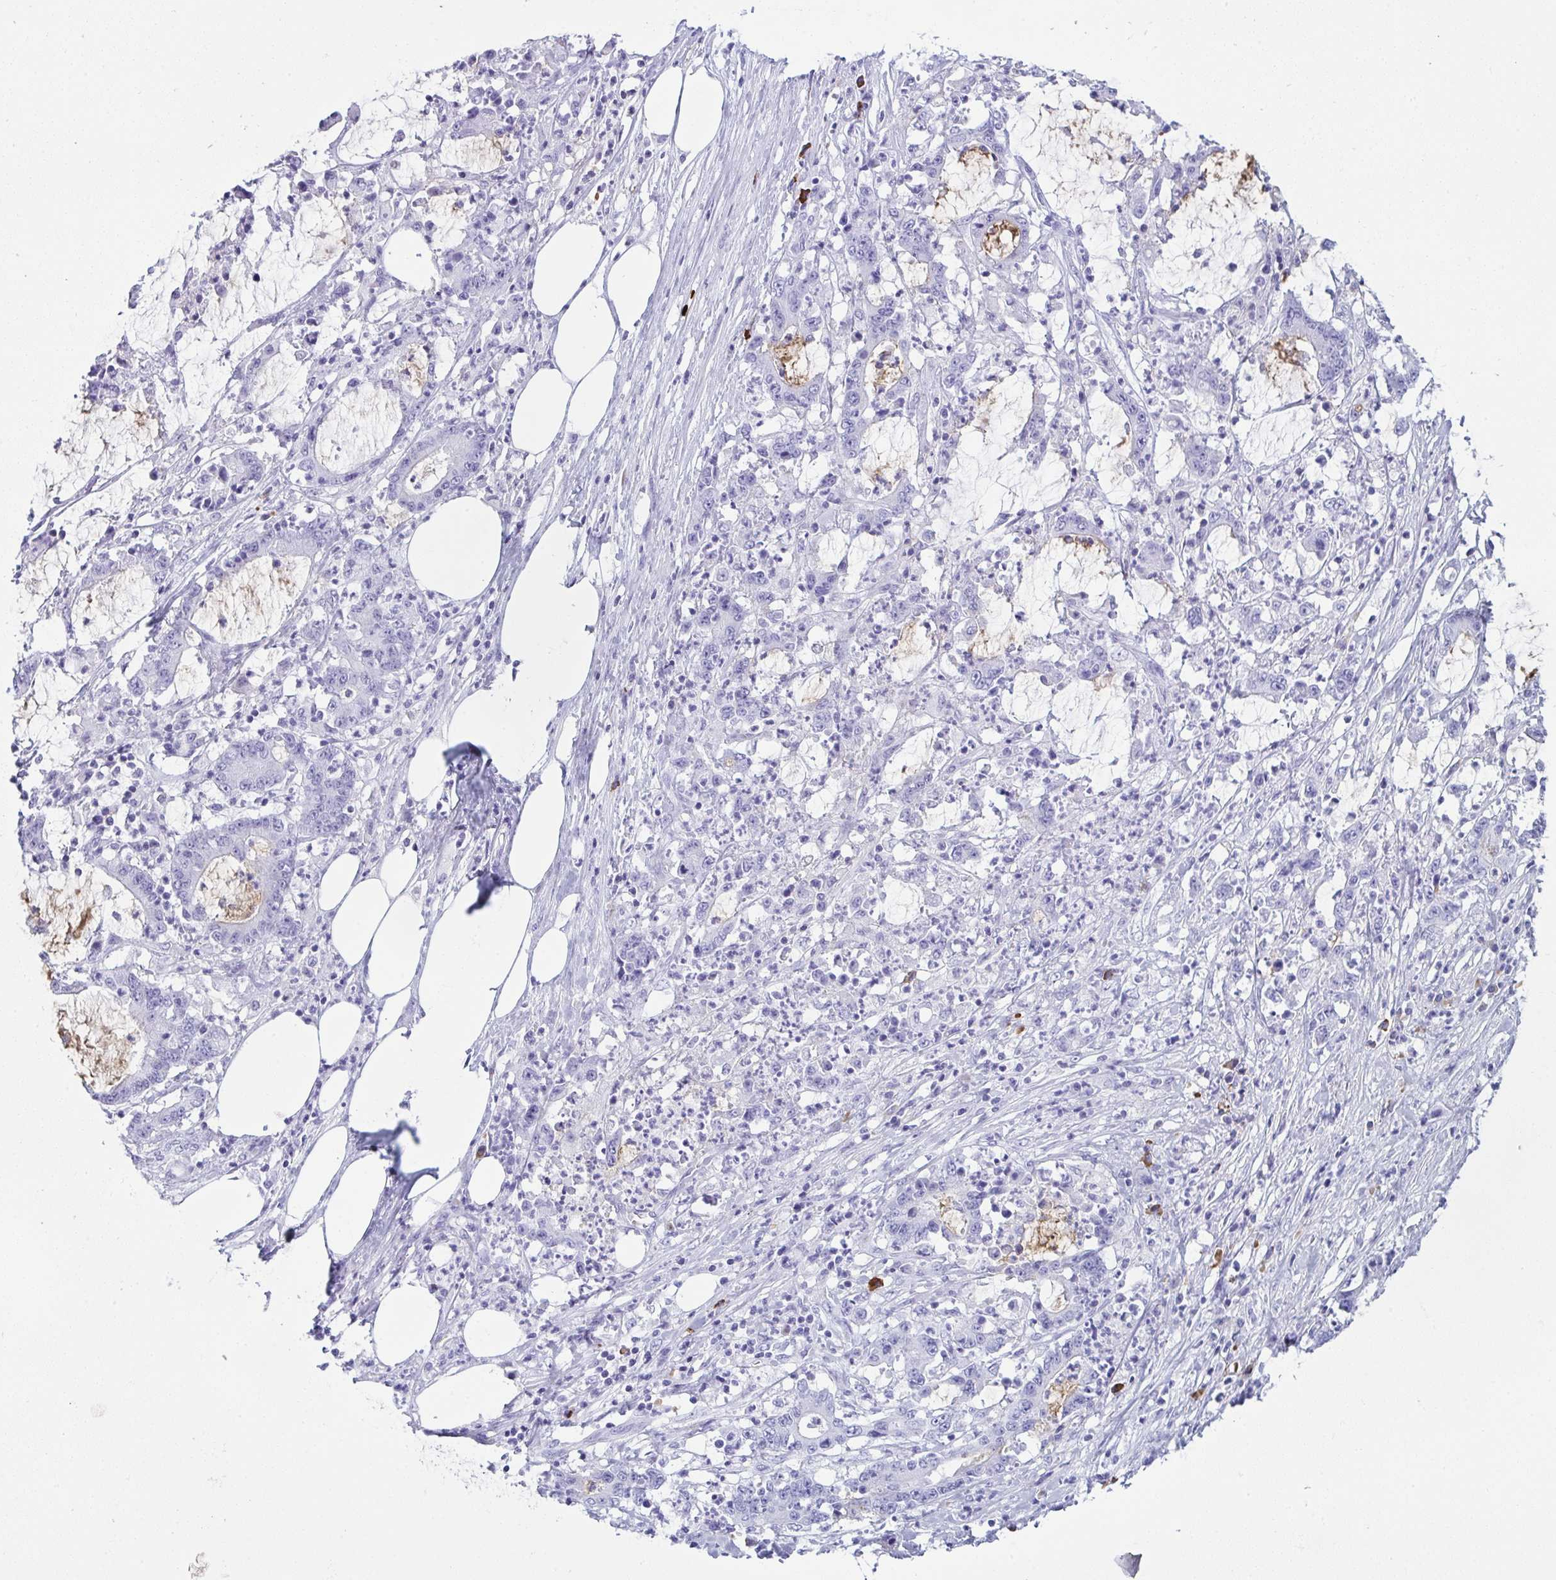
{"staining": {"intensity": "negative", "quantity": "none", "location": "none"}, "tissue": "stomach cancer", "cell_type": "Tumor cells", "image_type": "cancer", "snomed": [{"axis": "morphology", "description": "Adenocarcinoma, NOS"}, {"axis": "topography", "description": "Stomach, upper"}], "caption": "Human stomach cancer stained for a protein using IHC shows no expression in tumor cells.", "gene": "JCHAIN", "patient": {"sex": "male", "age": 68}}